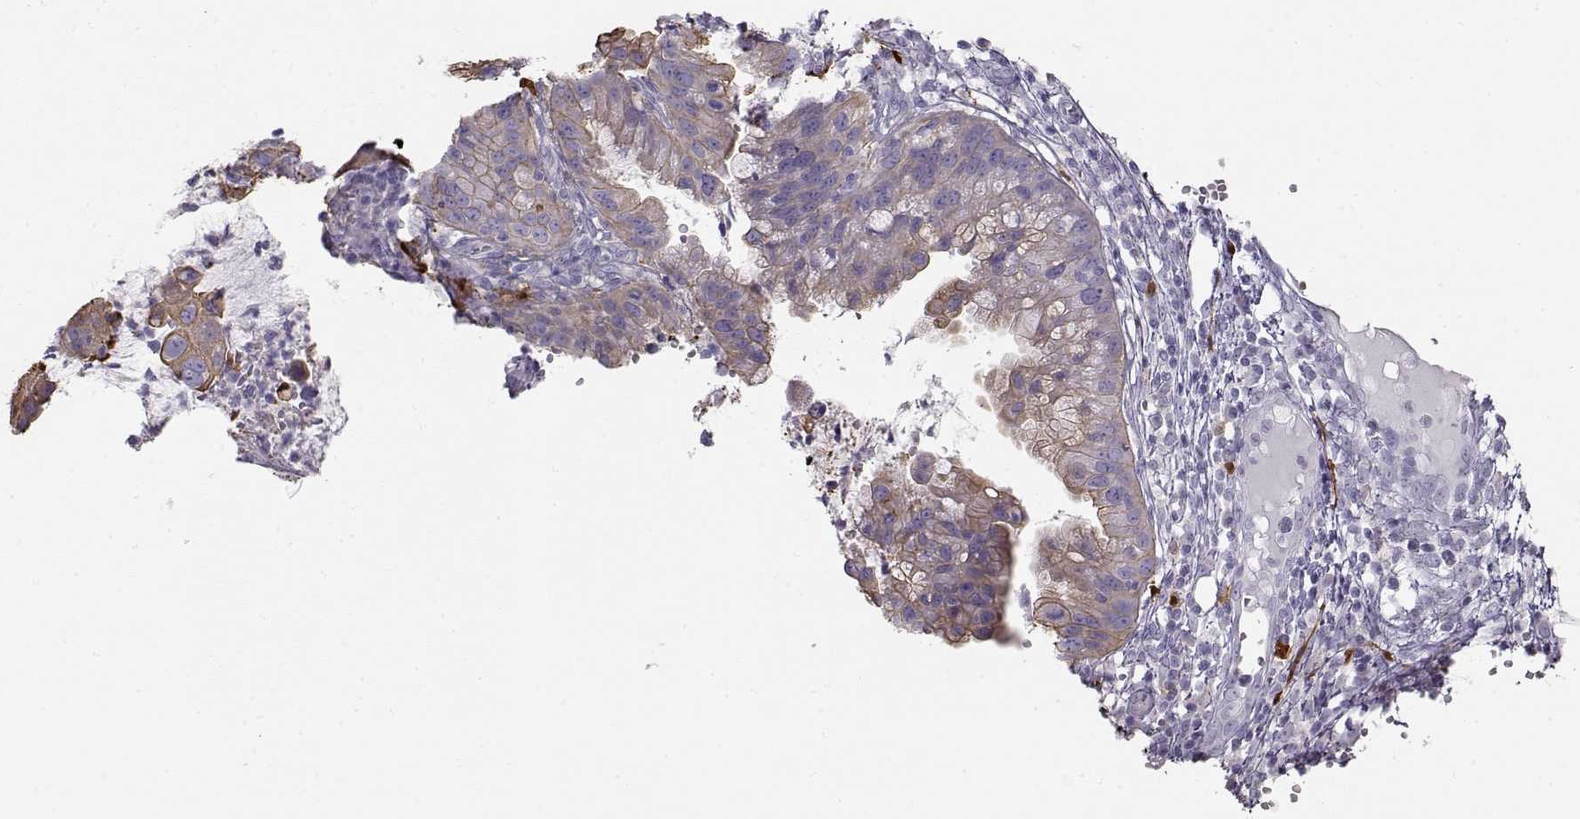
{"staining": {"intensity": "moderate", "quantity": "<25%", "location": "cytoplasmic/membranous"}, "tissue": "cervical cancer", "cell_type": "Tumor cells", "image_type": "cancer", "snomed": [{"axis": "morphology", "description": "Adenocarcinoma, NOS"}, {"axis": "topography", "description": "Cervix"}], "caption": "This micrograph exhibits cervical adenocarcinoma stained with immunohistochemistry (IHC) to label a protein in brown. The cytoplasmic/membranous of tumor cells show moderate positivity for the protein. Nuclei are counter-stained blue.", "gene": "S100B", "patient": {"sex": "female", "age": 34}}